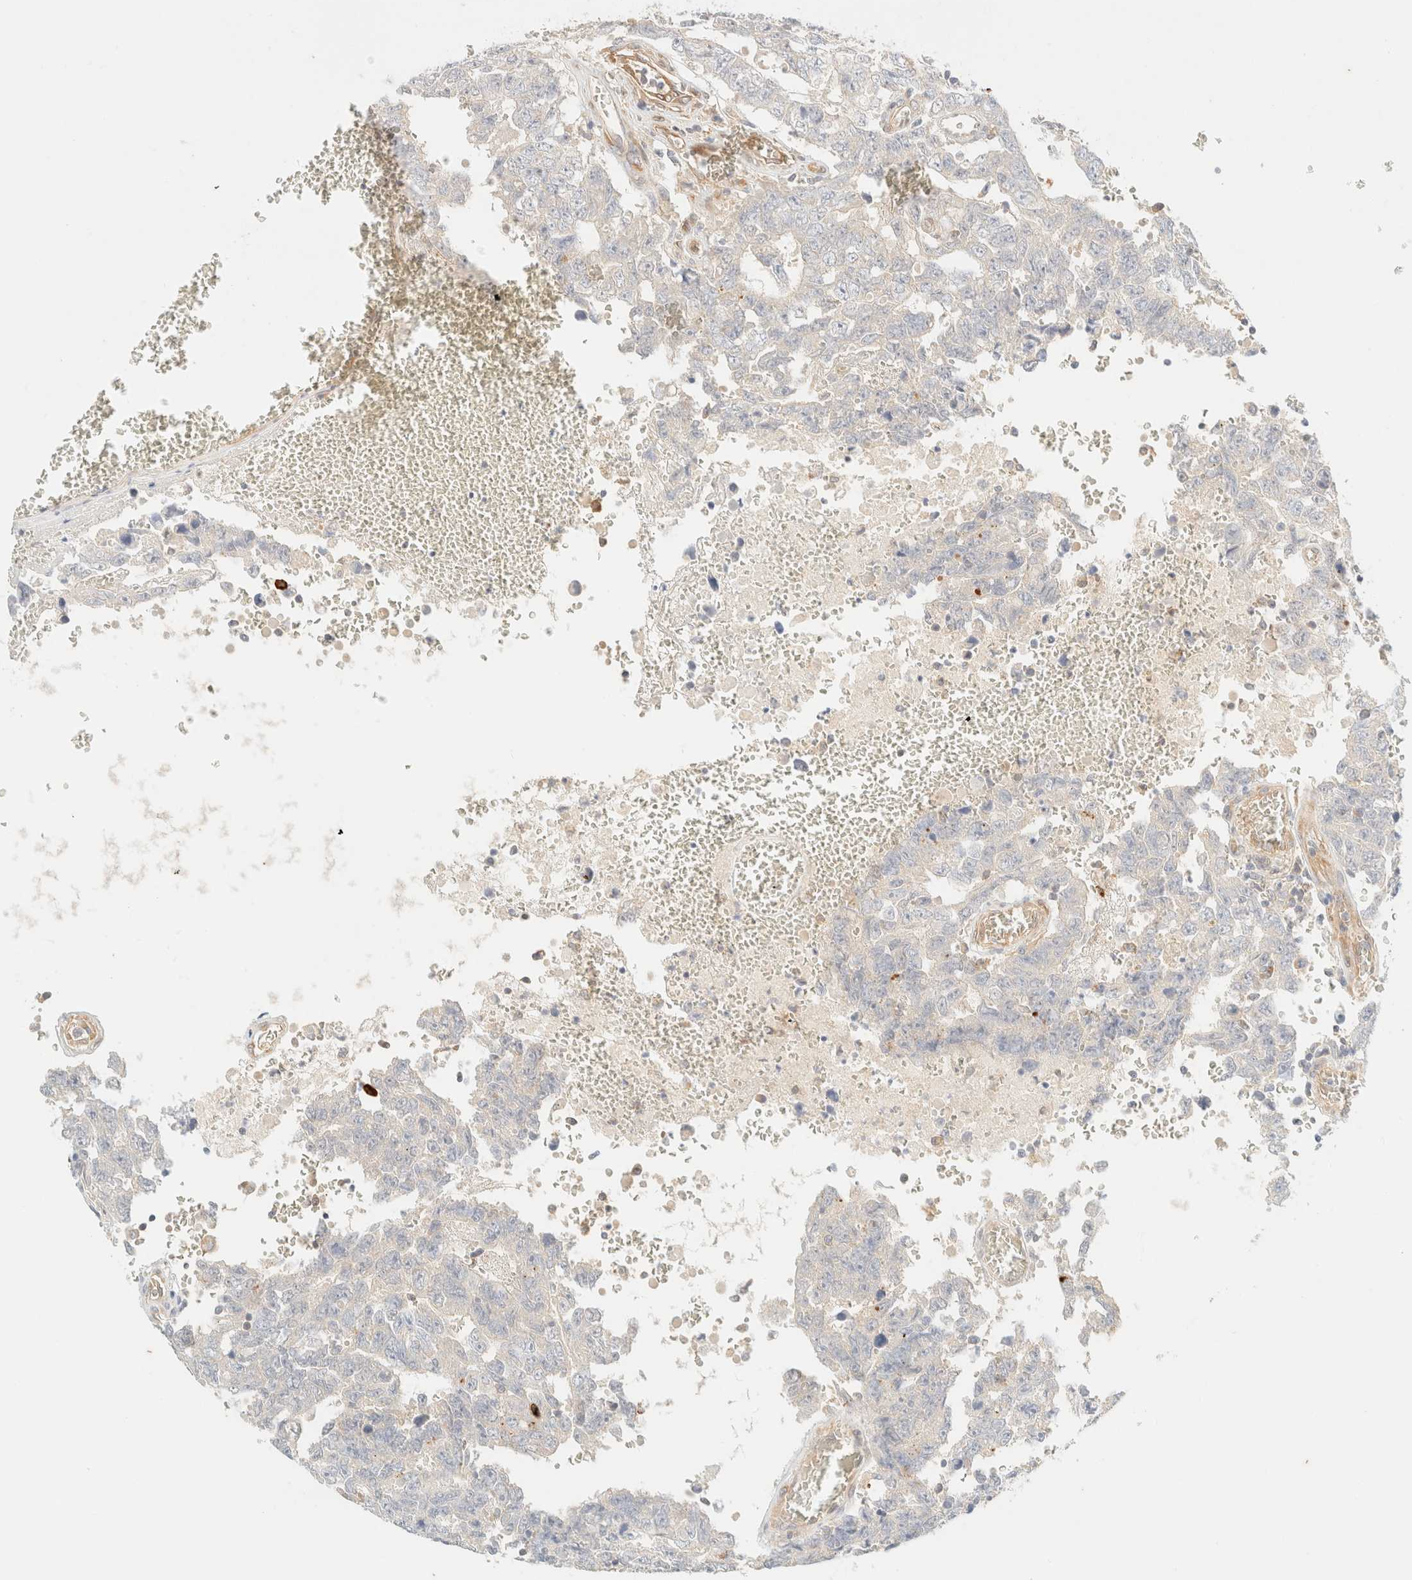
{"staining": {"intensity": "negative", "quantity": "none", "location": "none"}, "tissue": "testis cancer", "cell_type": "Tumor cells", "image_type": "cancer", "snomed": [{"axis": "morphology", "description": "Carcinoma, Embryonal, NOS"}, {"axis": "topography", "description": "Testis"}], "caption": "Immunohistochemistry micrograph of neoplastic tissue: testis cancer (embryonal carcinoma) stained with DAB (3,3'-diaminobenzidine) displays no significant protein staining in tumor cells.", "gene": "FHOD1", "patient": {"sex": "male", "age": 26}}